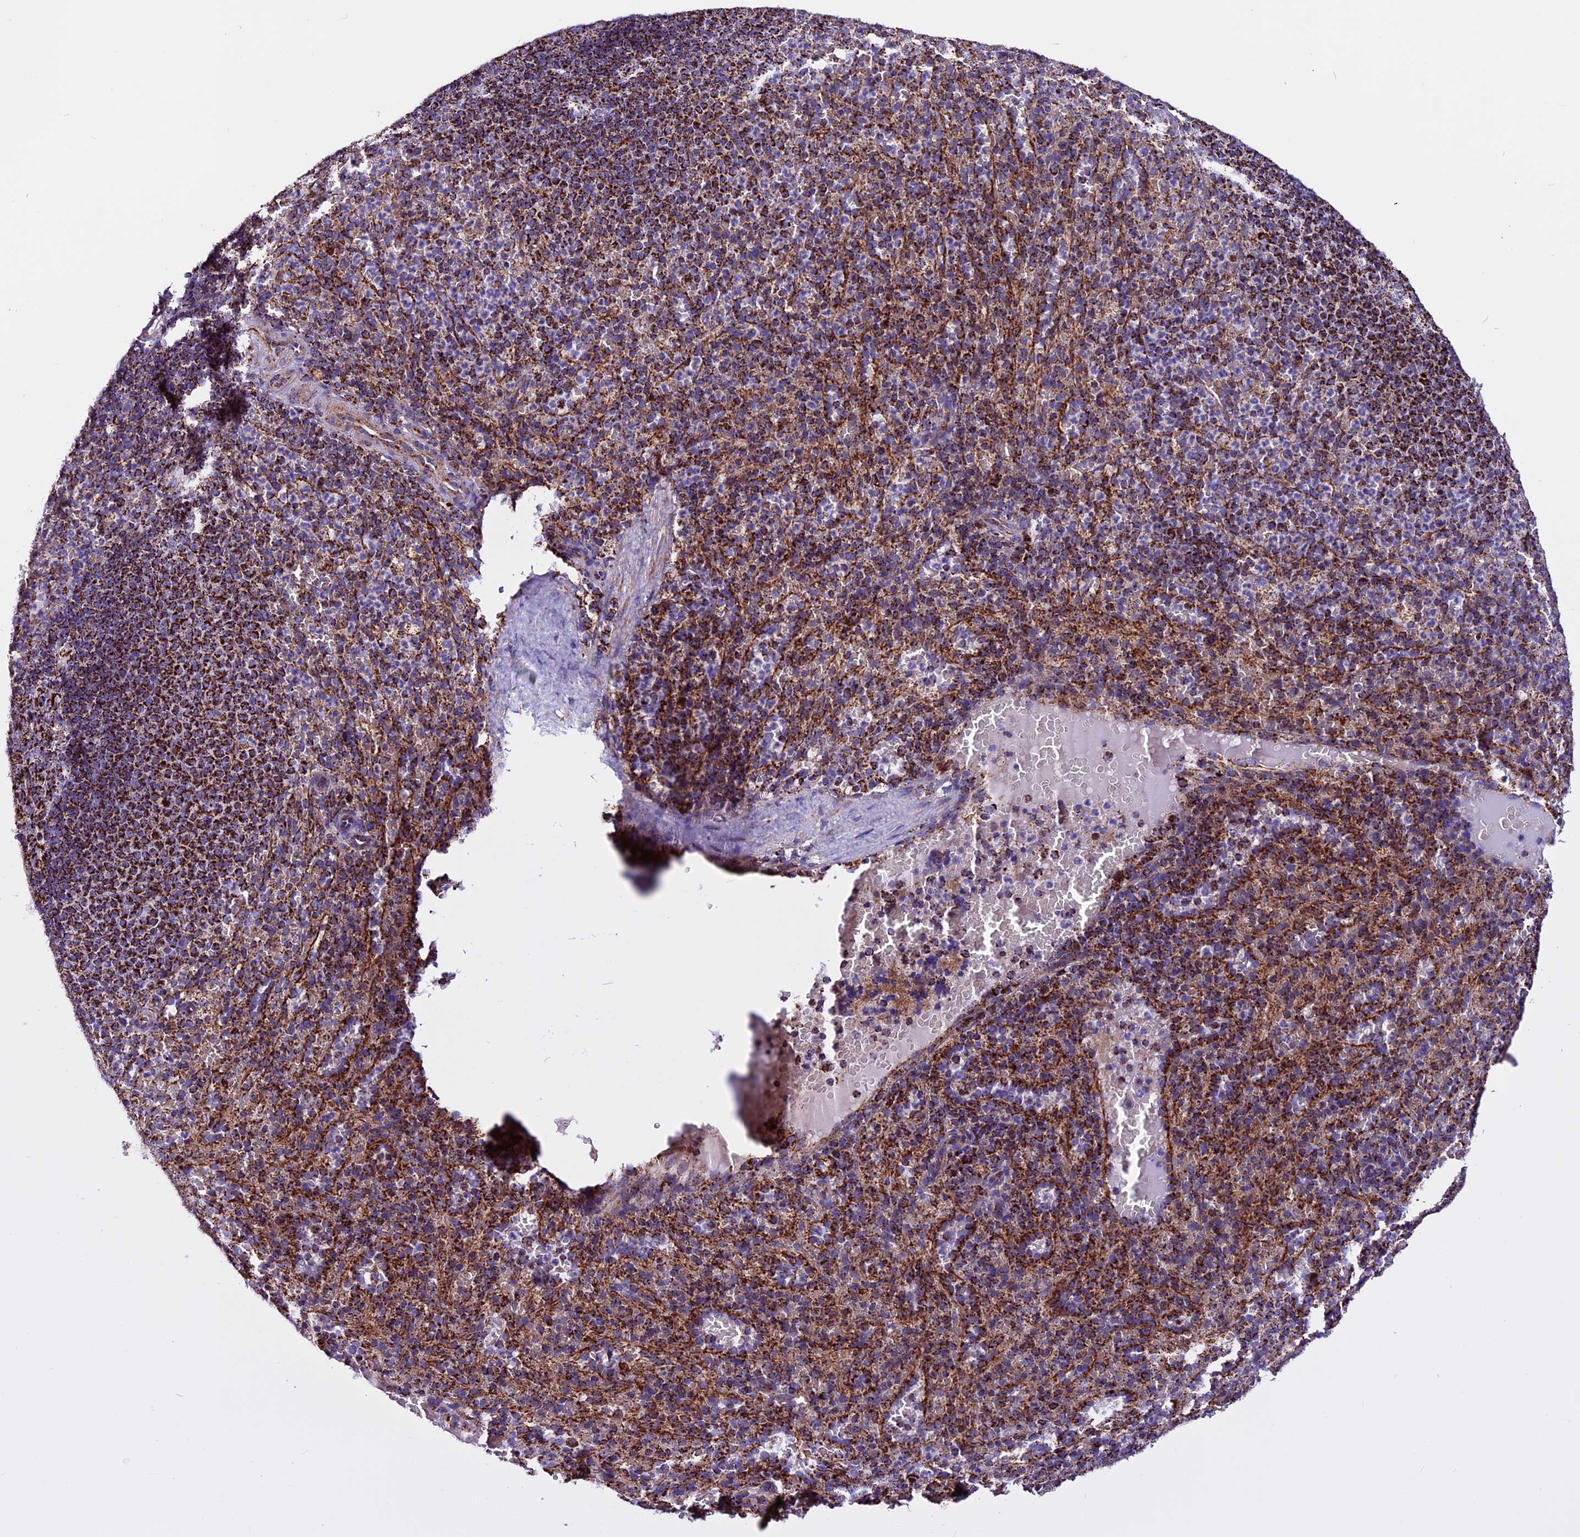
{"staining": {"intensity": "strong", "quantity": ">75%", "location": "cytoplasmic/membranous"}, "tissue": "spleen", "cell_type": "Cells in red pulp", "image_type": "normal", "snomed": [{"axis": "morphology", "description": "Normal tissue, NOS"}, {"axis": "topography", "description": "Spleen"}], "caption": "Immunohistochemical staining of unremarkable spleen reveals high levels of strong cytoplasmic/membranous staining in approximately >75% of cells in red pulp. (DAB (3,3'-diaminobenzidine) IHC with brightfield microscopy, high magnification).", "gene": "CX3CL1", "patient": {"sex": "female", "age": 21}}